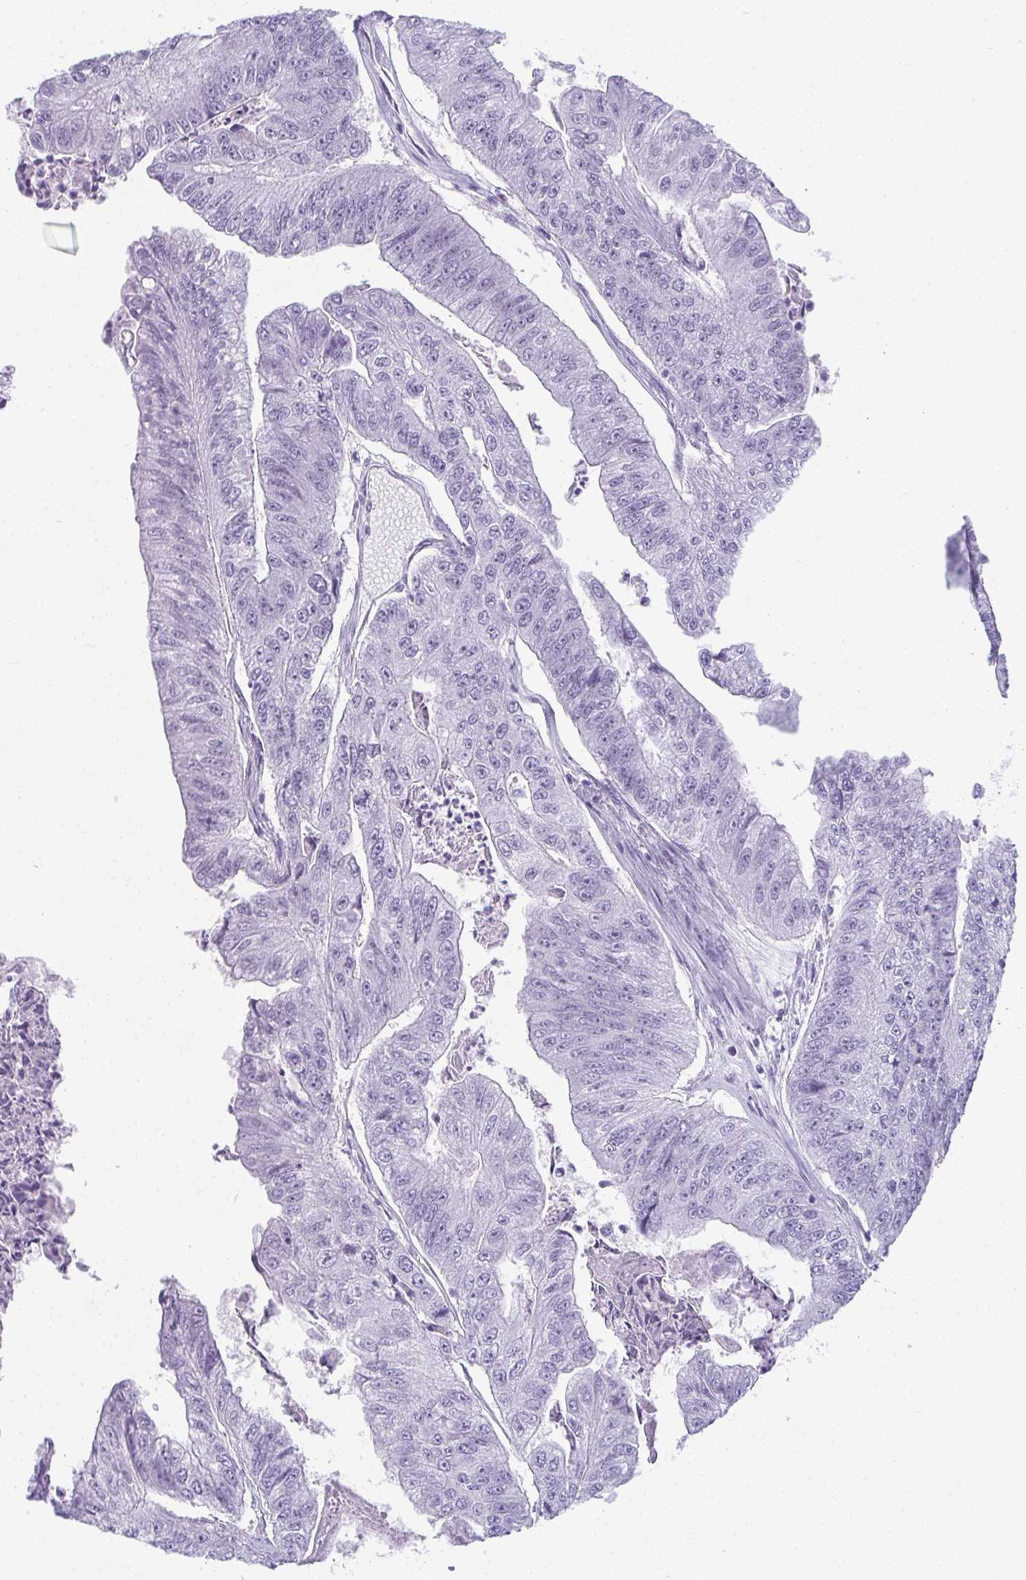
{"staining": {"intensity": "negative", "quantity": "none", "location": "none"}, "tissue": "colorectal cancer", "cell_type": "Tumor cells", "image_type": "cancer", "snomed": [{"axis": "morphology", "description": "Adenocarcinoma, NOS"}, {"axis": "topography", "description": "Colon"}], "caption": "This photomicrograph is of colorectal cancer stained with immunohistochemistry (IHC) to label a protein in brown with the nuclei are counter-stained blue. There is no positivity in tumor cells.", "gene": "MOBP", "patient": {"sex": "female", "age": 67}}